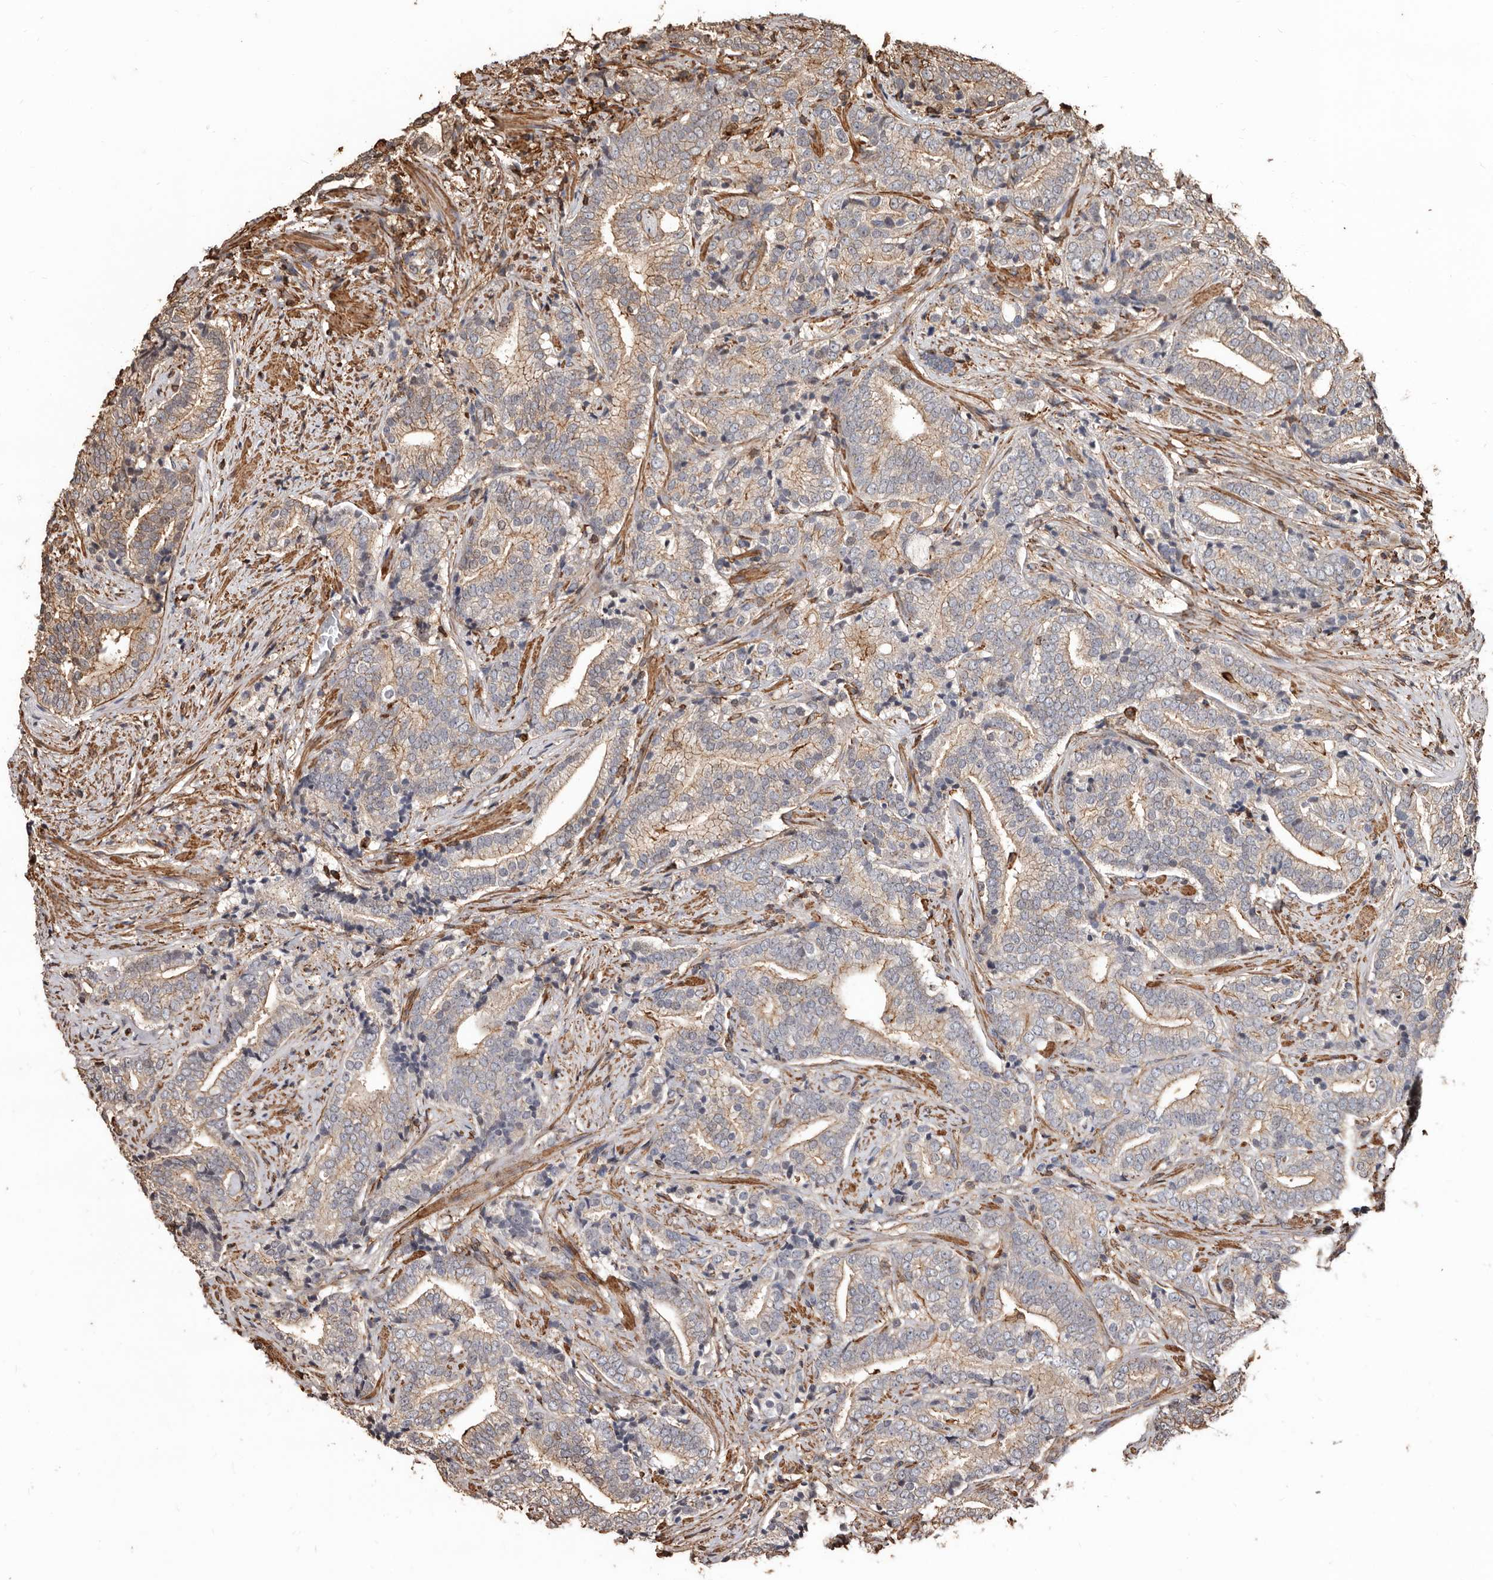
{"staining": {"intensity": "weak", "quantity": ">75%", "location": "cytoplasmic/membranous"}, "tissue": "prostate cancer", "cell_type": "Tumor cells", "image_type": "cancer", "snomed": [{"axis": "morphology", "description": "Adenocarcinoma, High grade"}, {"axis": "topography", "description": "Prostate"}], "caption": "Human prostate cancer stained for a protein (brown) exhibits weak cytoplasmic/membranous positive positivity in approximately >75% of tumor cells.", "gene": "GSK3A", "patient": {"sex": "male", "age": 57}}